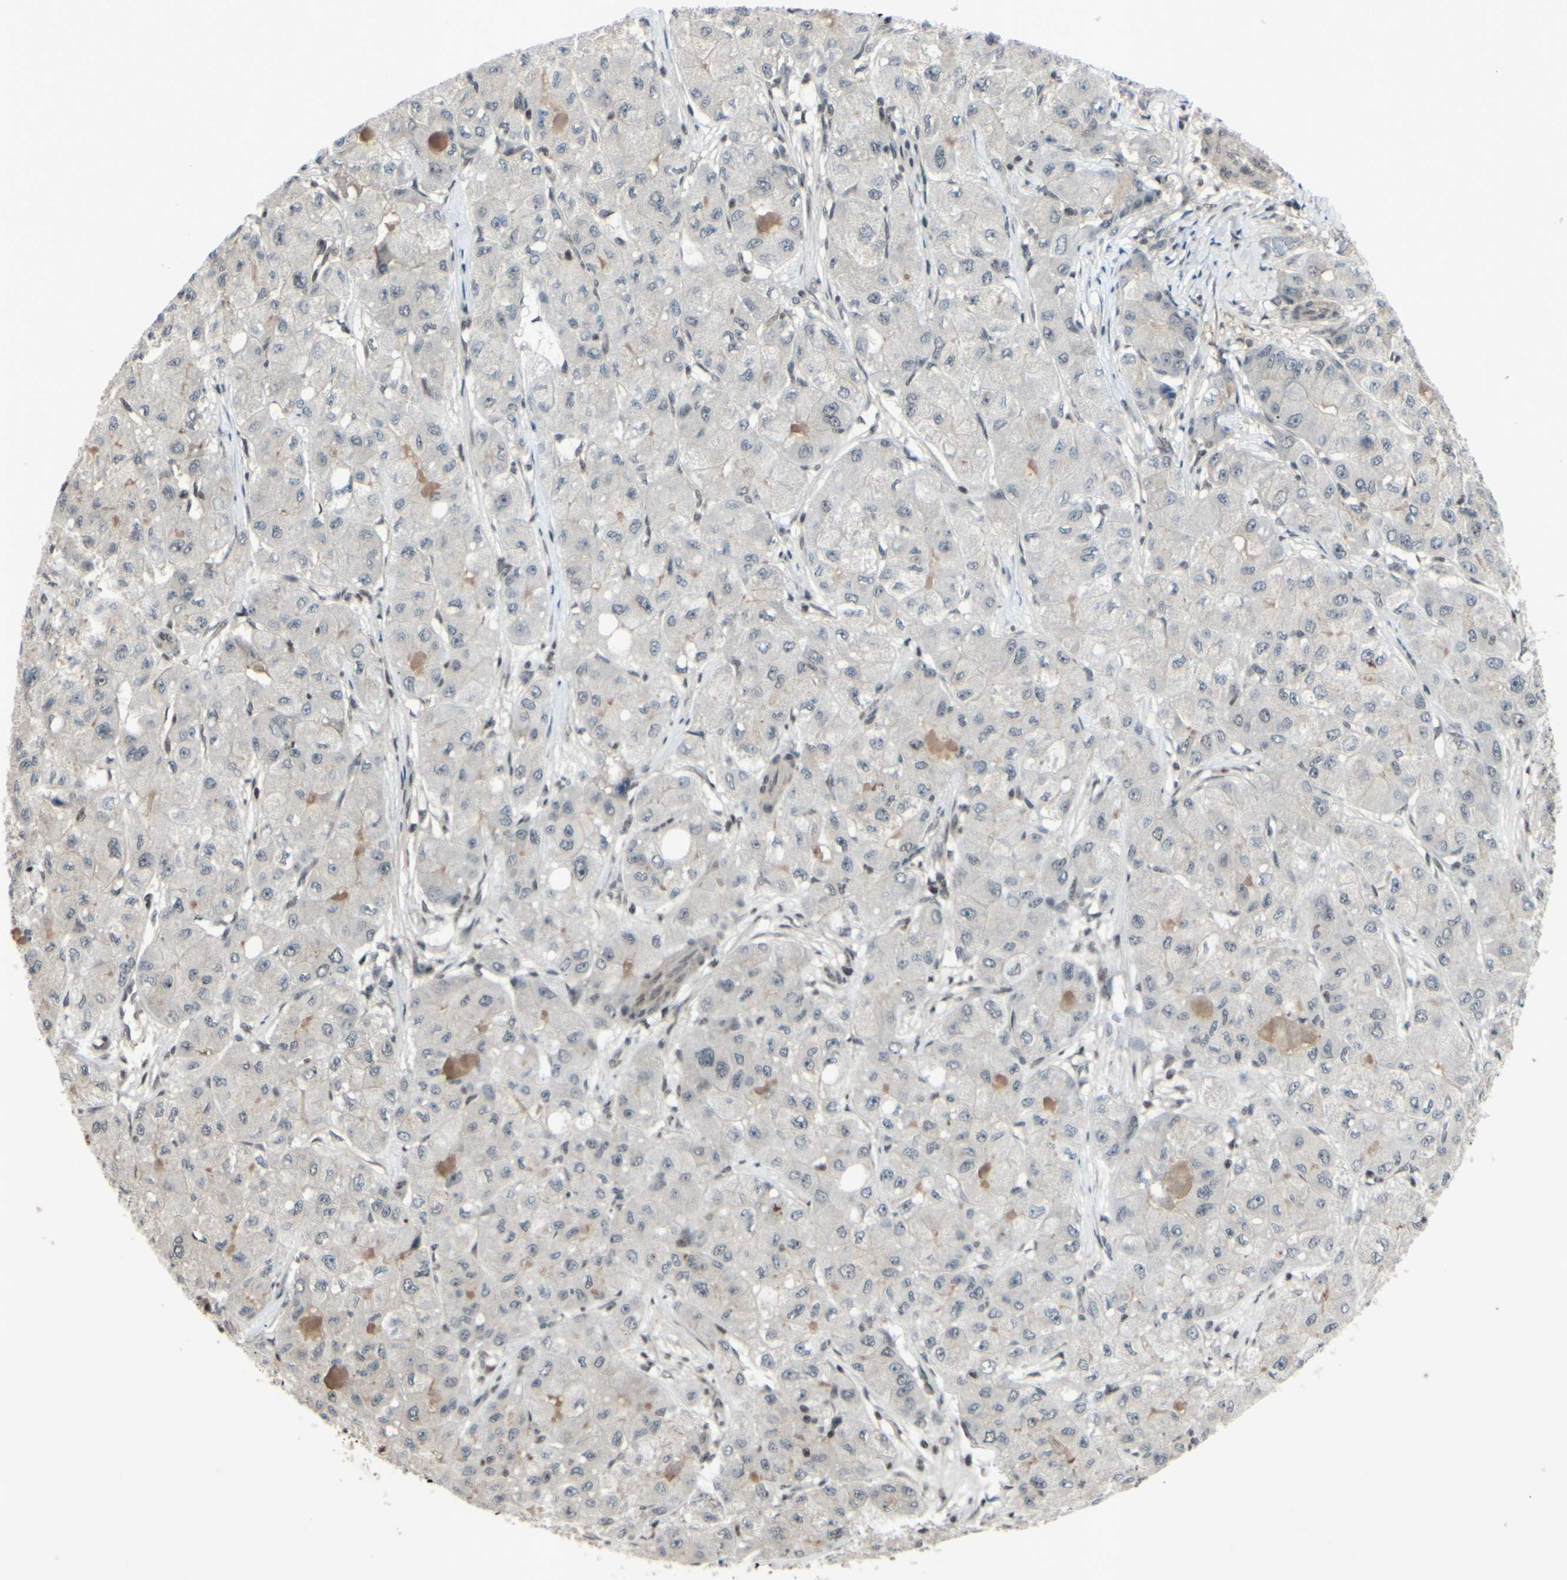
{"staining": {"intensity": "negative", "quantity": "none", "location": "none"}, "tissue": "liver cancer", "cell_type": "Tumor cells", "image_type": "cancer", "snomed": [{"axis": "morphology", "description": "Carcinoma, Hepatocellular, NOS"}, {"axis": "topography", "description": "Liver"}], "caption": "Protein analysis of liver cancer (hepatocellular carcinoma) reveals no significant staining in tumor cells.", "gene": "SNW1", "patient": {"sex": "male", "age": 80}}